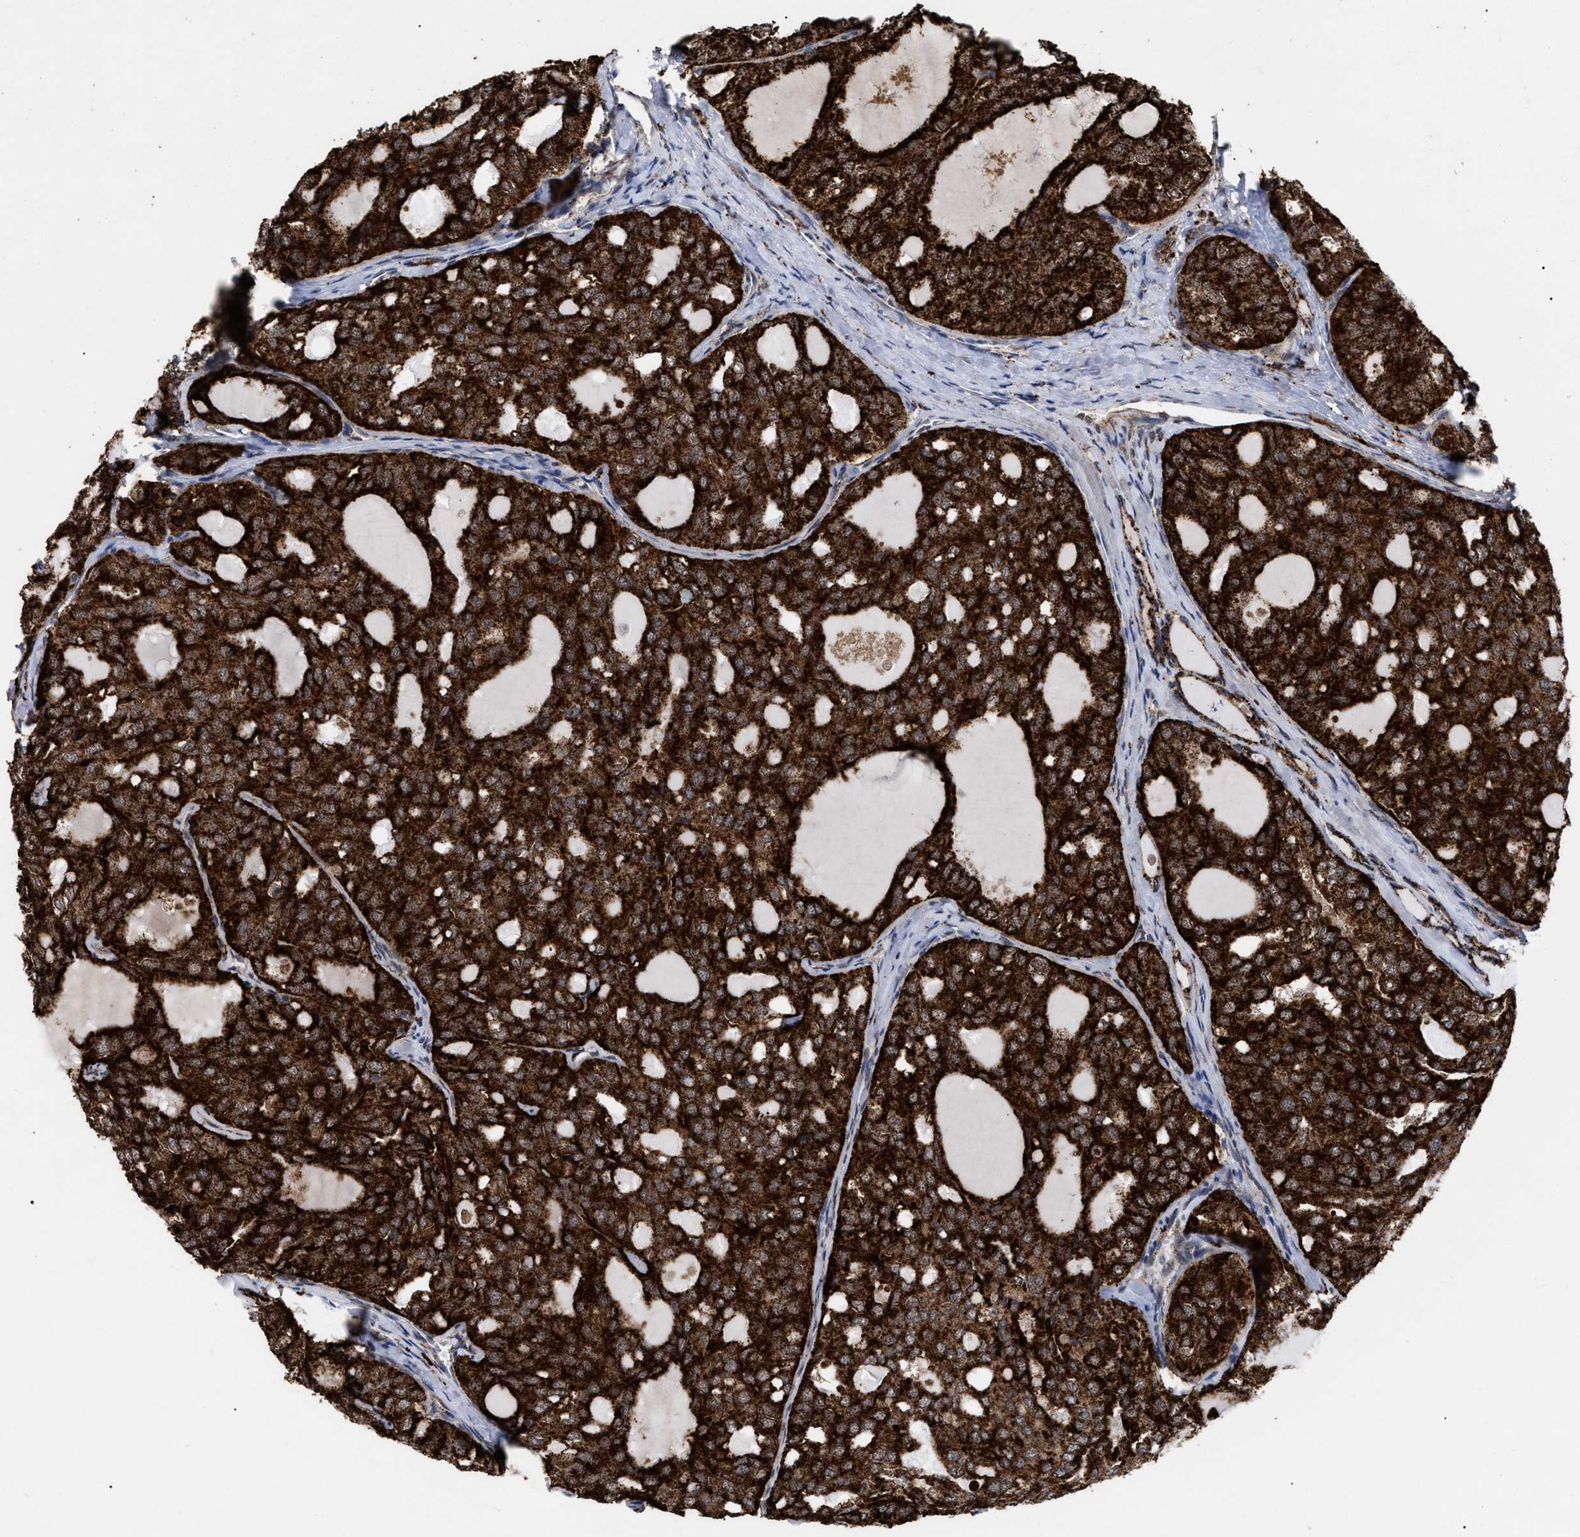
{"staining": {"intensity": "strong", "quantity": ">75%", "location": "cytoplasmic/membranous"}, "tissue": "thyroid cancer", "cell_type": "Tumor cells", "image_type": "cancer", "snomed": [{"axis": "morphology", "description": "Follicular adenoma carcinoma, NOS"}, {"axis": "topography", "description": "Thyroid gland"}], "caption": "IHC histopathology image of neoplastic tissue: thyroid cancer stained using IHC reveals high levels of strong protein expression localized specifically in the cytoplasmic/membranous of tumor cells, appearing as a cytoplasmic/membranous brown color.", "gene": "UPF1", "patient": {"sex": "male", "age": 75}}